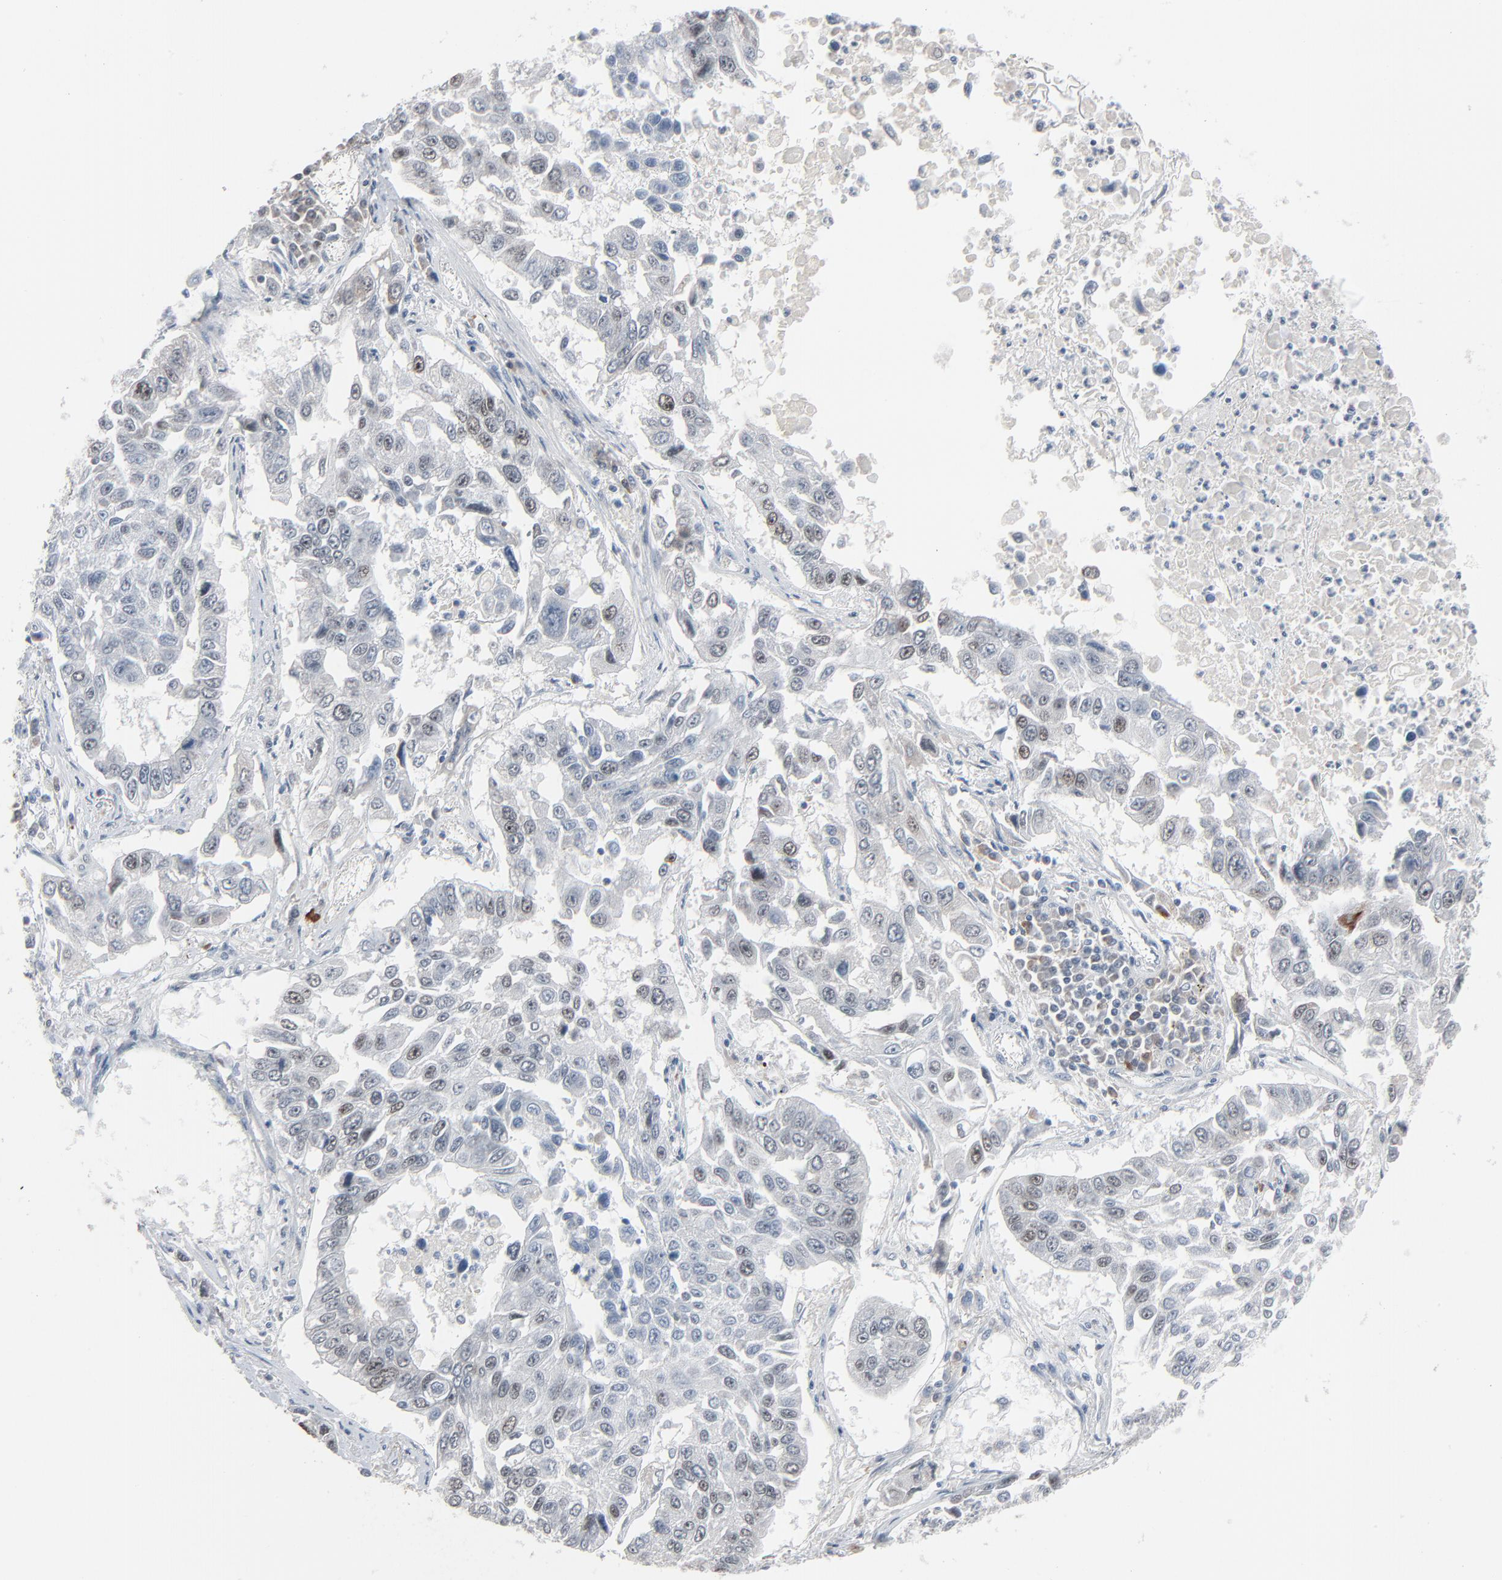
{"staining": {"intensity": "moderate", "quantity": "25%-75%", "location": "nuclear"}, "tissue": "lung cancer", "cell_type": "Tumor cells", "image_type": "cancer", "snomed": [{"axis": "morphology", "description": "Squamous cell carcinoma, NOS"}, {"axis": "topography", "description": "Lung"}], "caption": "IHC (DAB (3,3'-diaminobenzidine)) staining of squamous cell carcinoma (lung) reveals moderate nuclear protein staining in approximately 25%-75% of tumor cells. (DAB (3,3'-diaminobenzidine) = brown stain, brightfield microscopy at high magnification).", "gene": "SAGE1", "patient": {"sex": "male", "age": 71}}